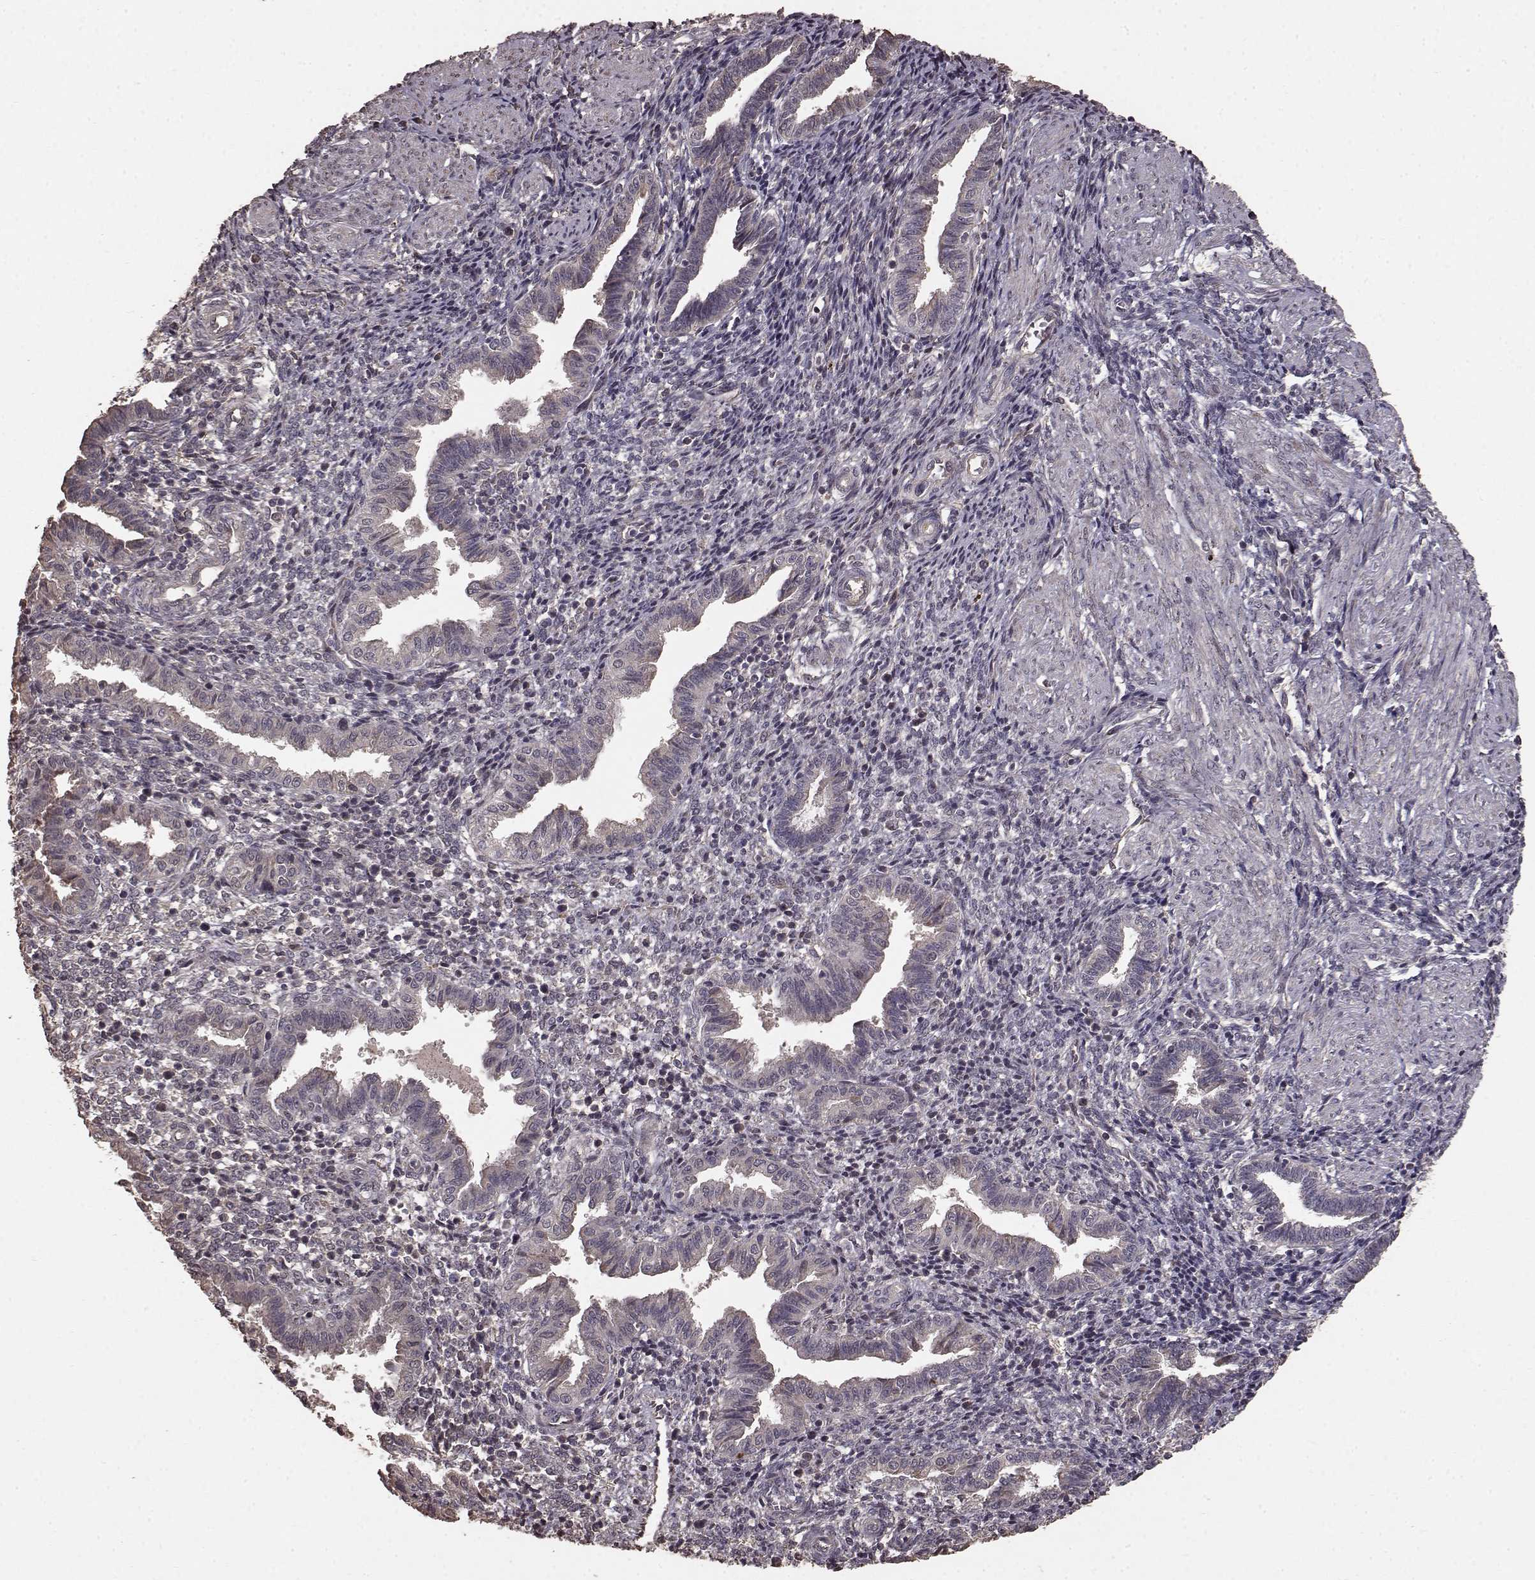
{"staining": {"intensity": "negative", "quantity": "none", "location": "none"}, "tissue": "endometrium", "cell_type": "Cells in endometrial stroma", "image_type": "normal", "snomed": [{"axis": "morphology", "description": "Normal tissue, NOS"}, {"axis": "topography", "description": "Endometrium"}], "caption": "Cells in endometrial stroma show no significant expression in unremarkable endometrium. Nuclei are stained in blue.", "gene": "USP15", "patient": {"sex": "female", "age": 37}}